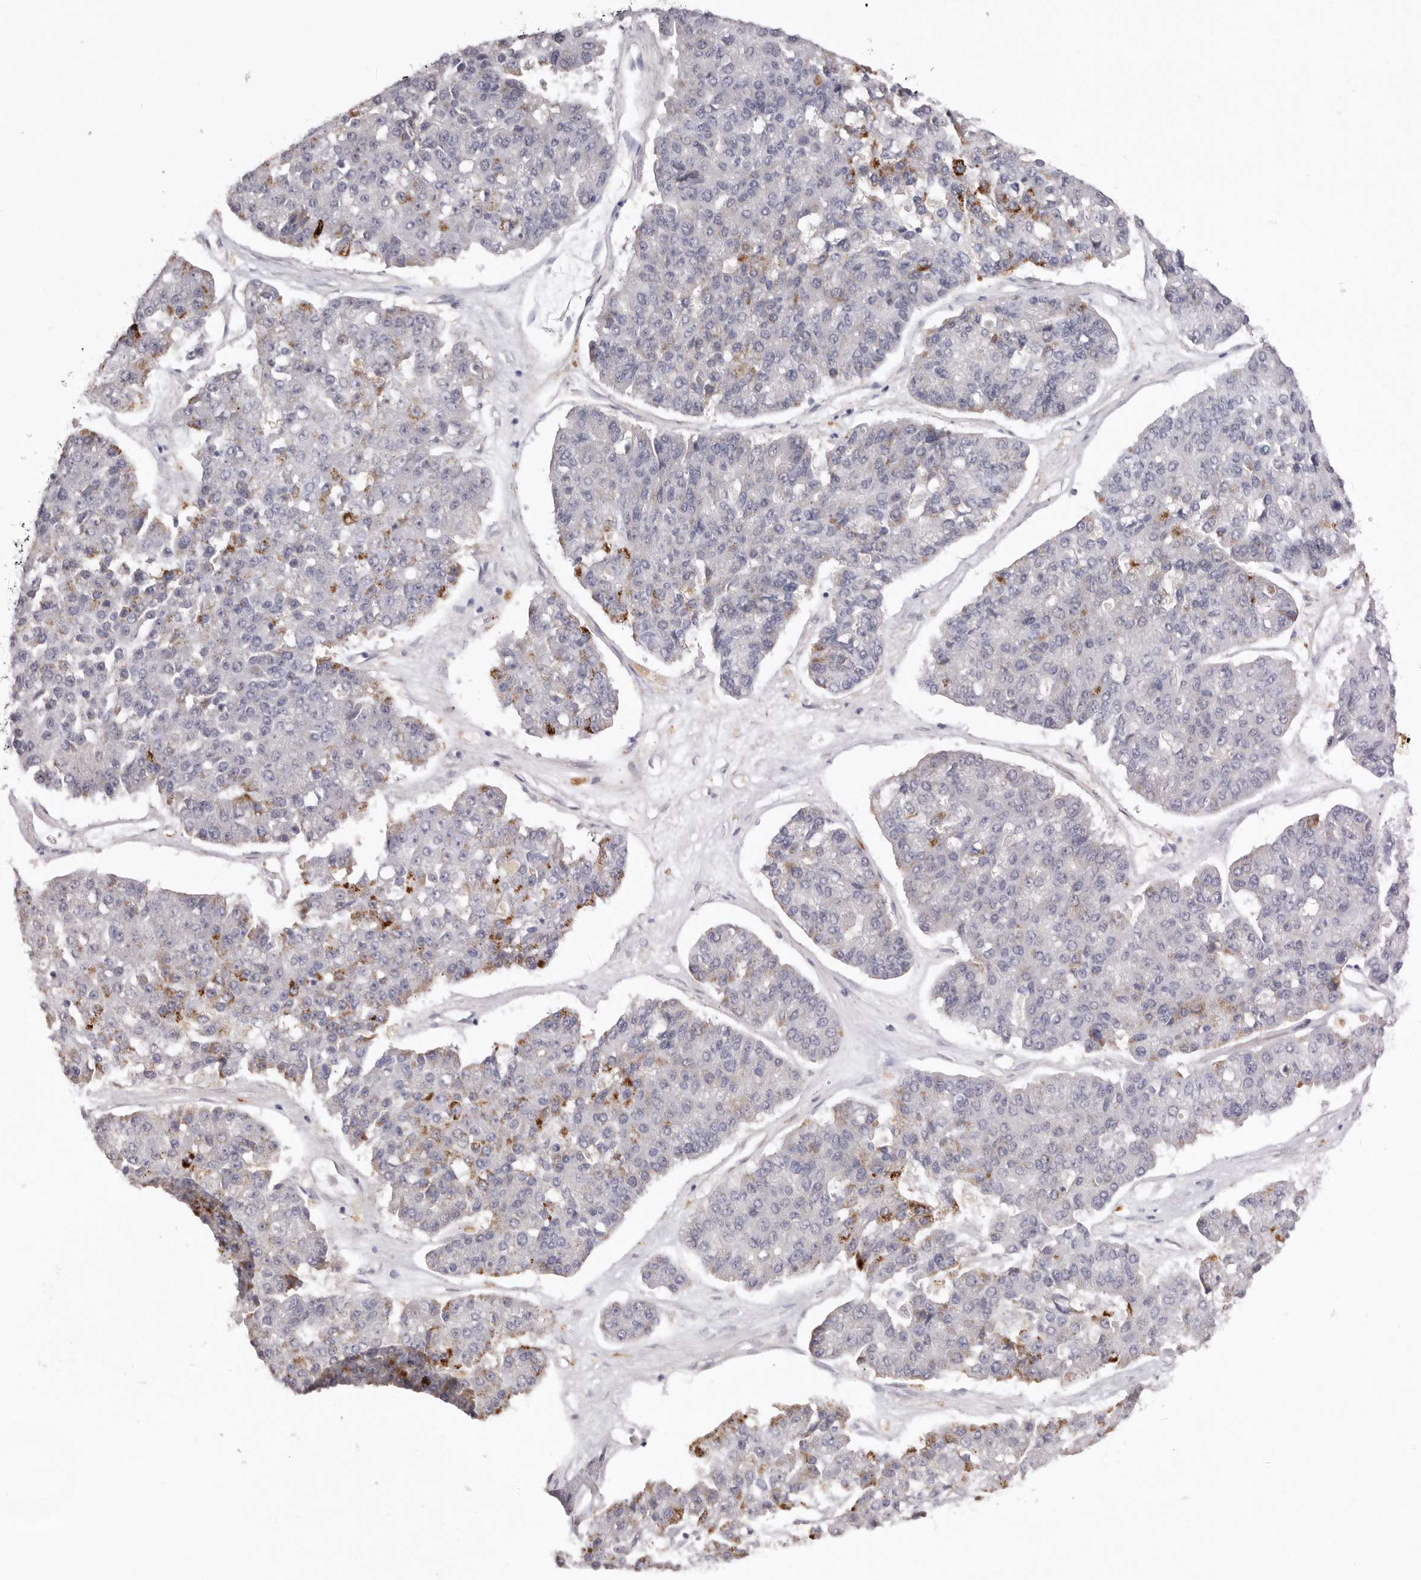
{"staining": {"intensity": "strong", "quantity": "<25%", "location": "cytoplasmic/membranous"}, "tissue": "pancreatic cancer", "cell_type": "Tumor cells", "image_type": "cancer", "snomed": [{"axis": "morphology", "description": "Adenocarcinoma, NOS"}, {"axis": "topography", "description": "Pancreas"}], "caption": "Protein expression analysis of pancreatic adenocarcinoma exhibits strong cytoplasmic/membranous positivity in about <25% of tumor cells.", "gene": "LMLN", "patient": {"sex": "male", "age": 50}}